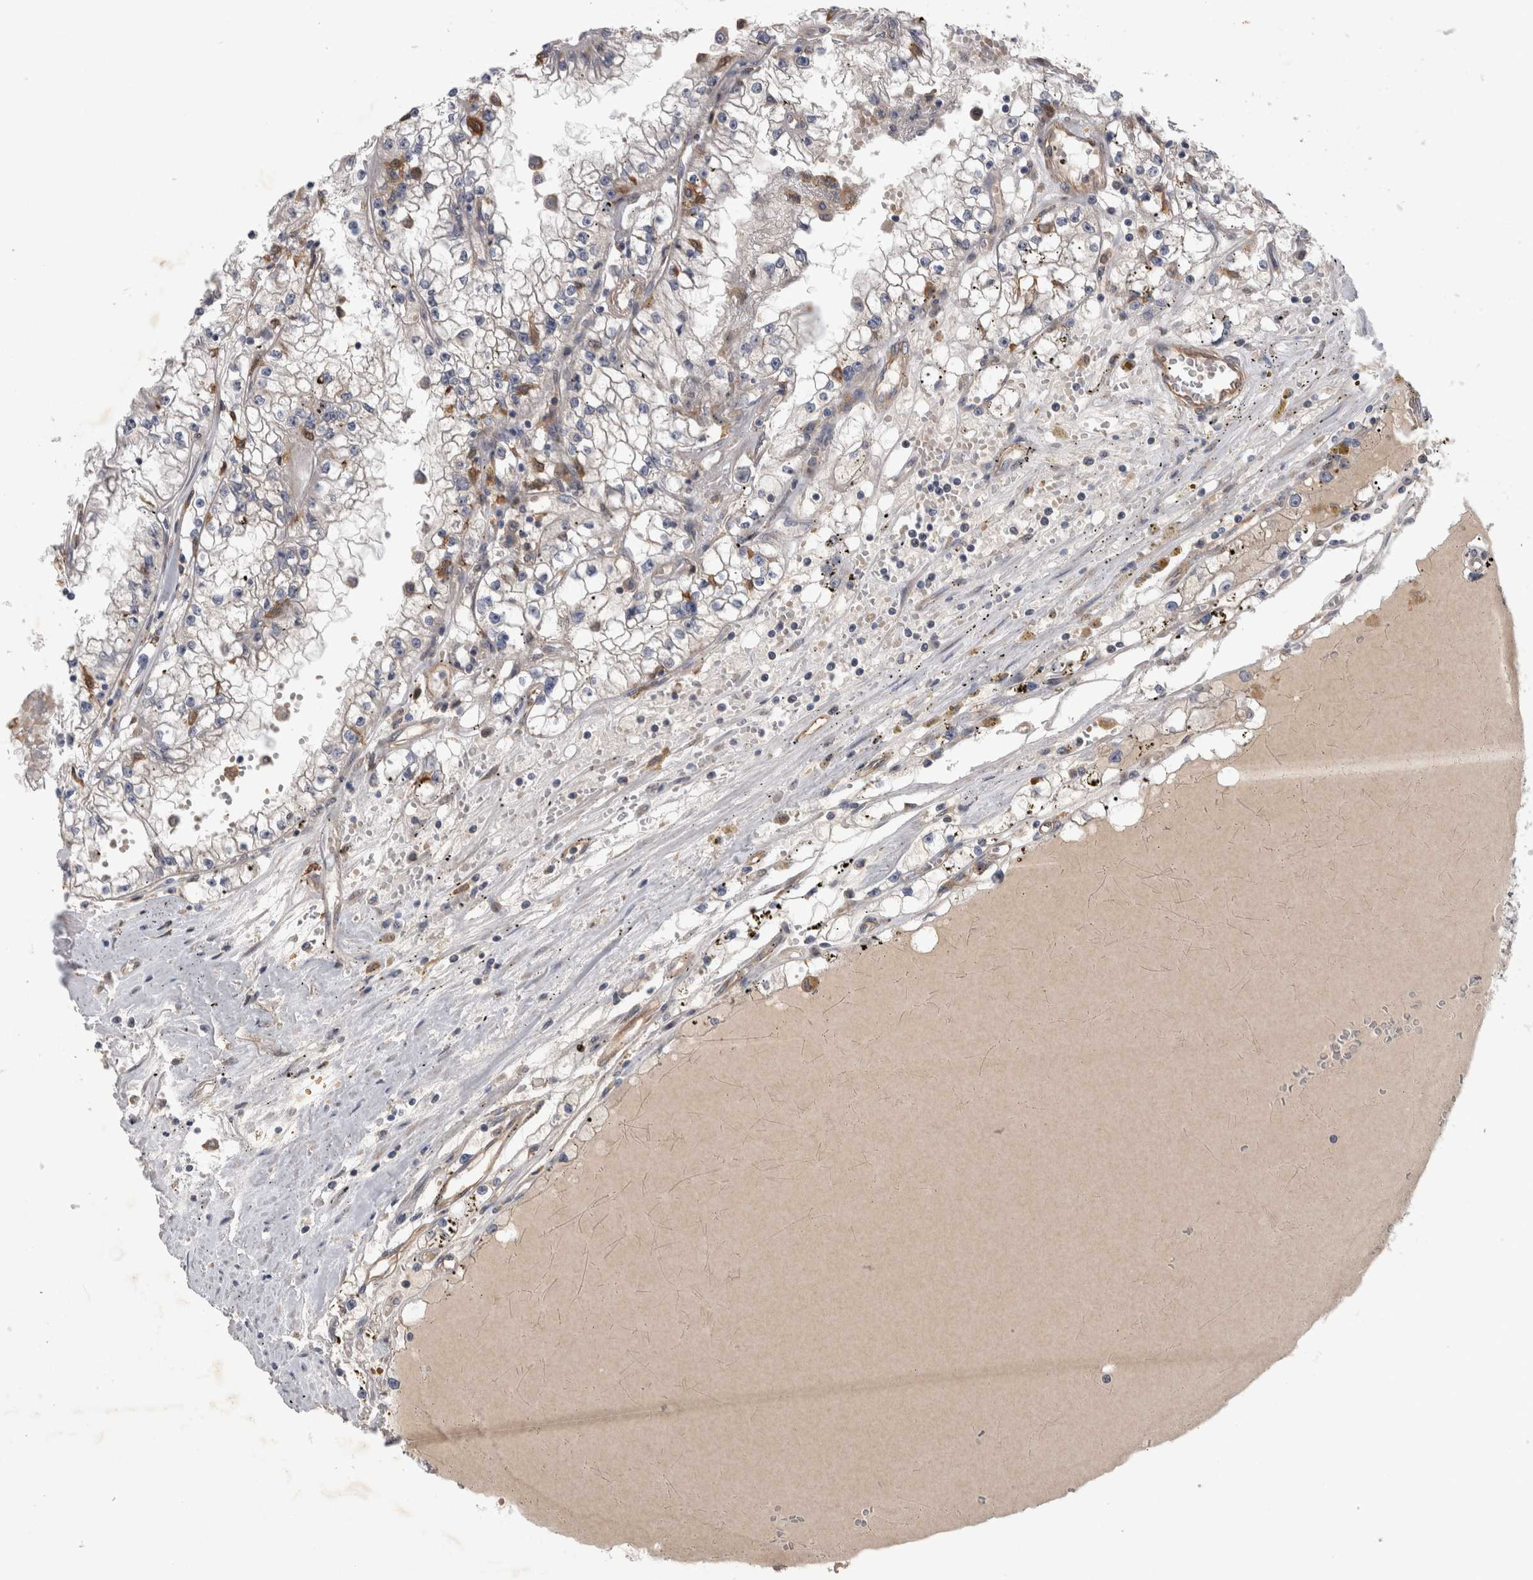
{"staining": {"intensity": "negative", "quantity": "none", "location": "none"}, "tissue": "renal cancer", "cell_type": "Tumor cells", "image_type": "cancer", "snomed": [{"axis": "morphology", "description": "Adenocarcinoma, NOS"}, {"axis": "topography", "description": "Kidney"}], "caption": "High magnification brightfield microscopy of adenocarcinoma (renal) stained with DAB (3,3'-diaminobenzidine) (brown) and counterstained with hematoxylin (blue): tumor cells show no significant staining.", "gene": "ANKFY1", "patient": {"sex": "male", "age": 56}}